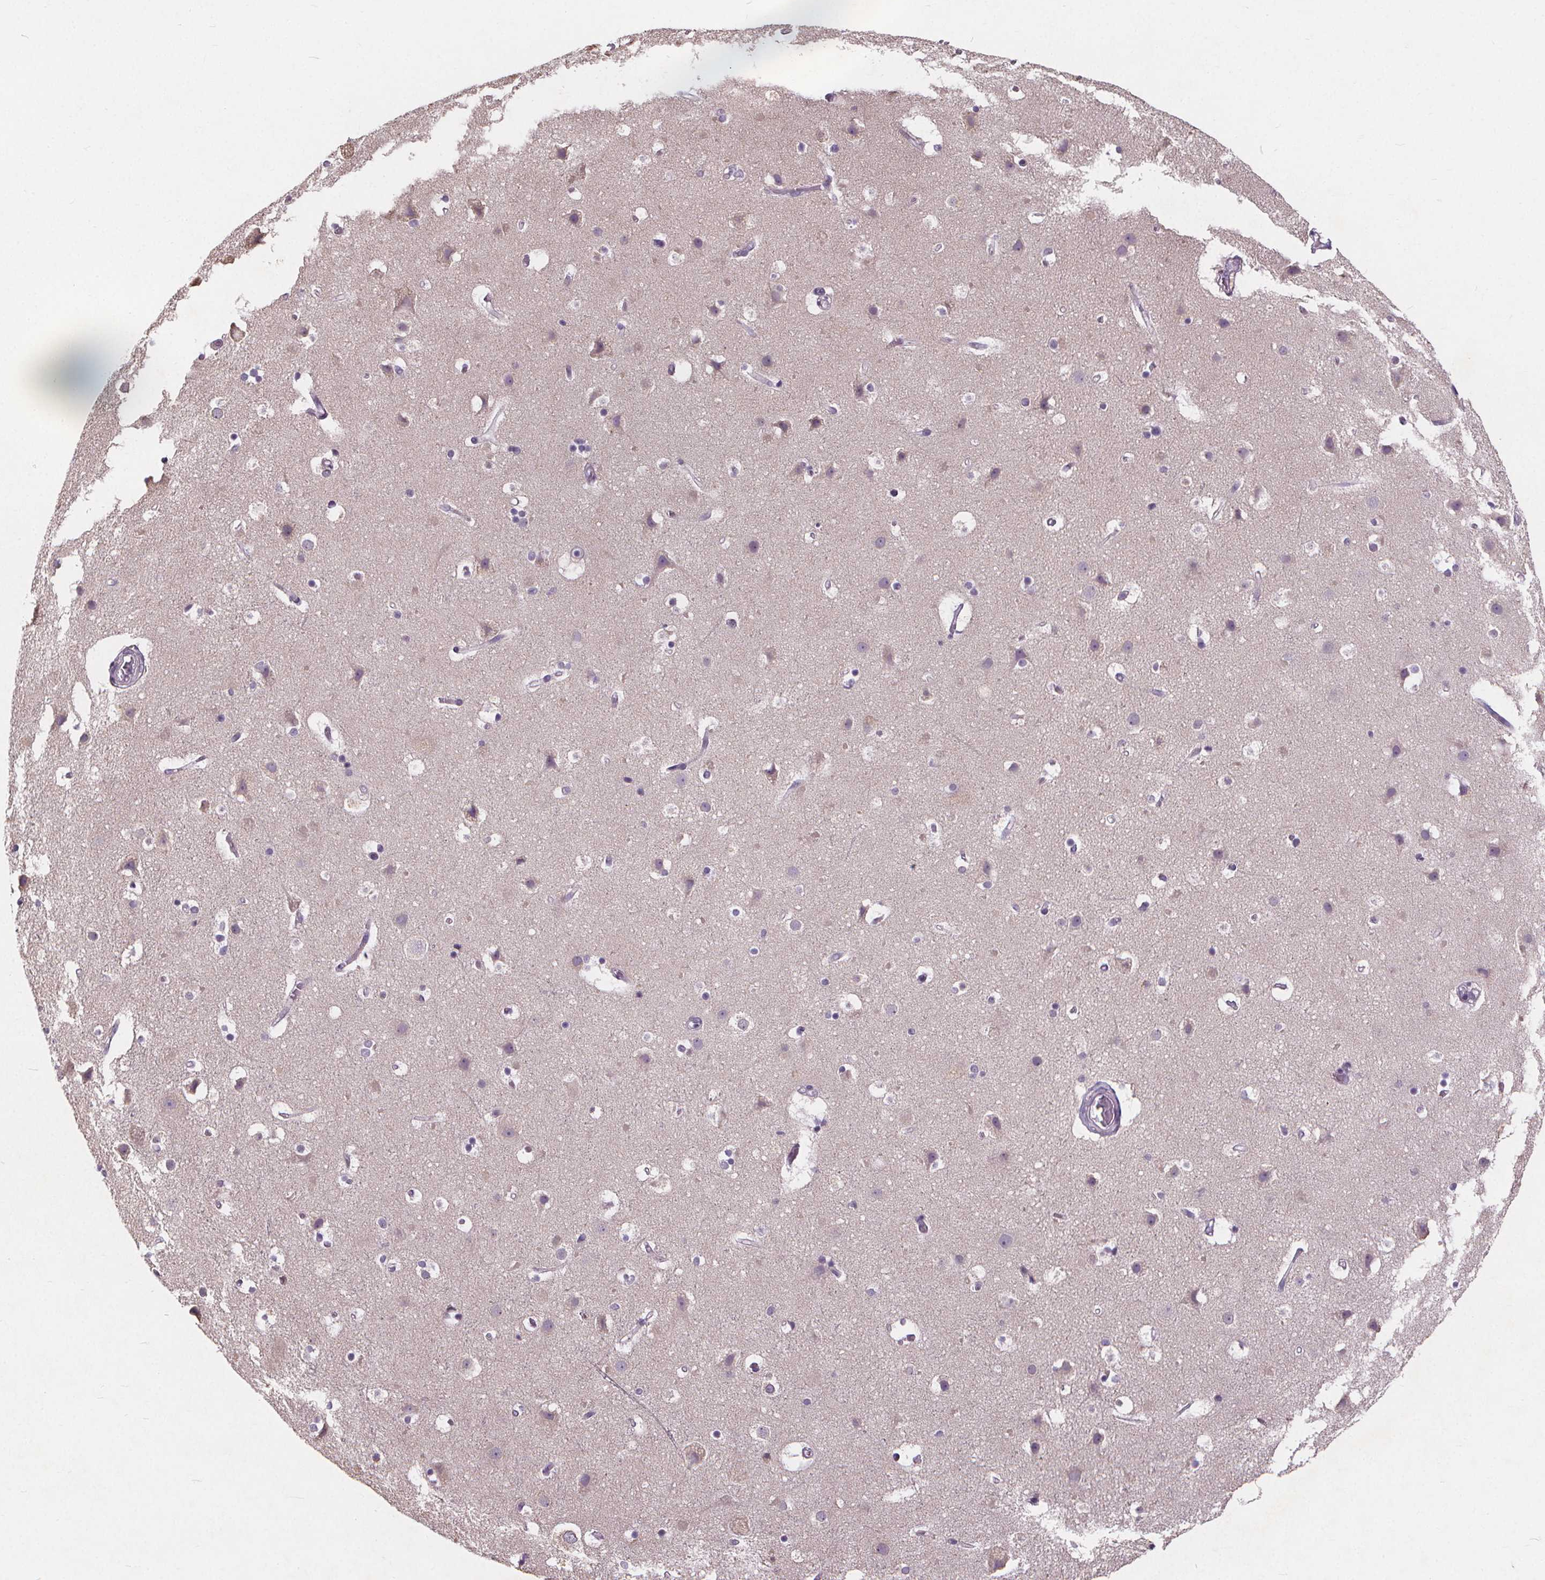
{"staining": {"intensity": "negative", "quantity": "none", "location": "none"}, "tissue": "cerebral cortex", "cell_type": "Endothelial cells", "image_type": "normal", "snomed": [{"axis": "morphology", "description": "Normal tissue, NOS"}, {"axis": "topography", "description": "Cerebral cortex"}], "caption": "A high-resolution micrograph shows immunohistochemistry (IHC) staining of benign cerebral cortex, which shows no significant staining in endothelial cells. Brightfield microscopy of immunohistochemistry stained with DAB (brown) and hematoxylin (blue), captured at high magnification.", "gene": "ATP6V1D", "patient": {"sex": "female", "age": 52}}